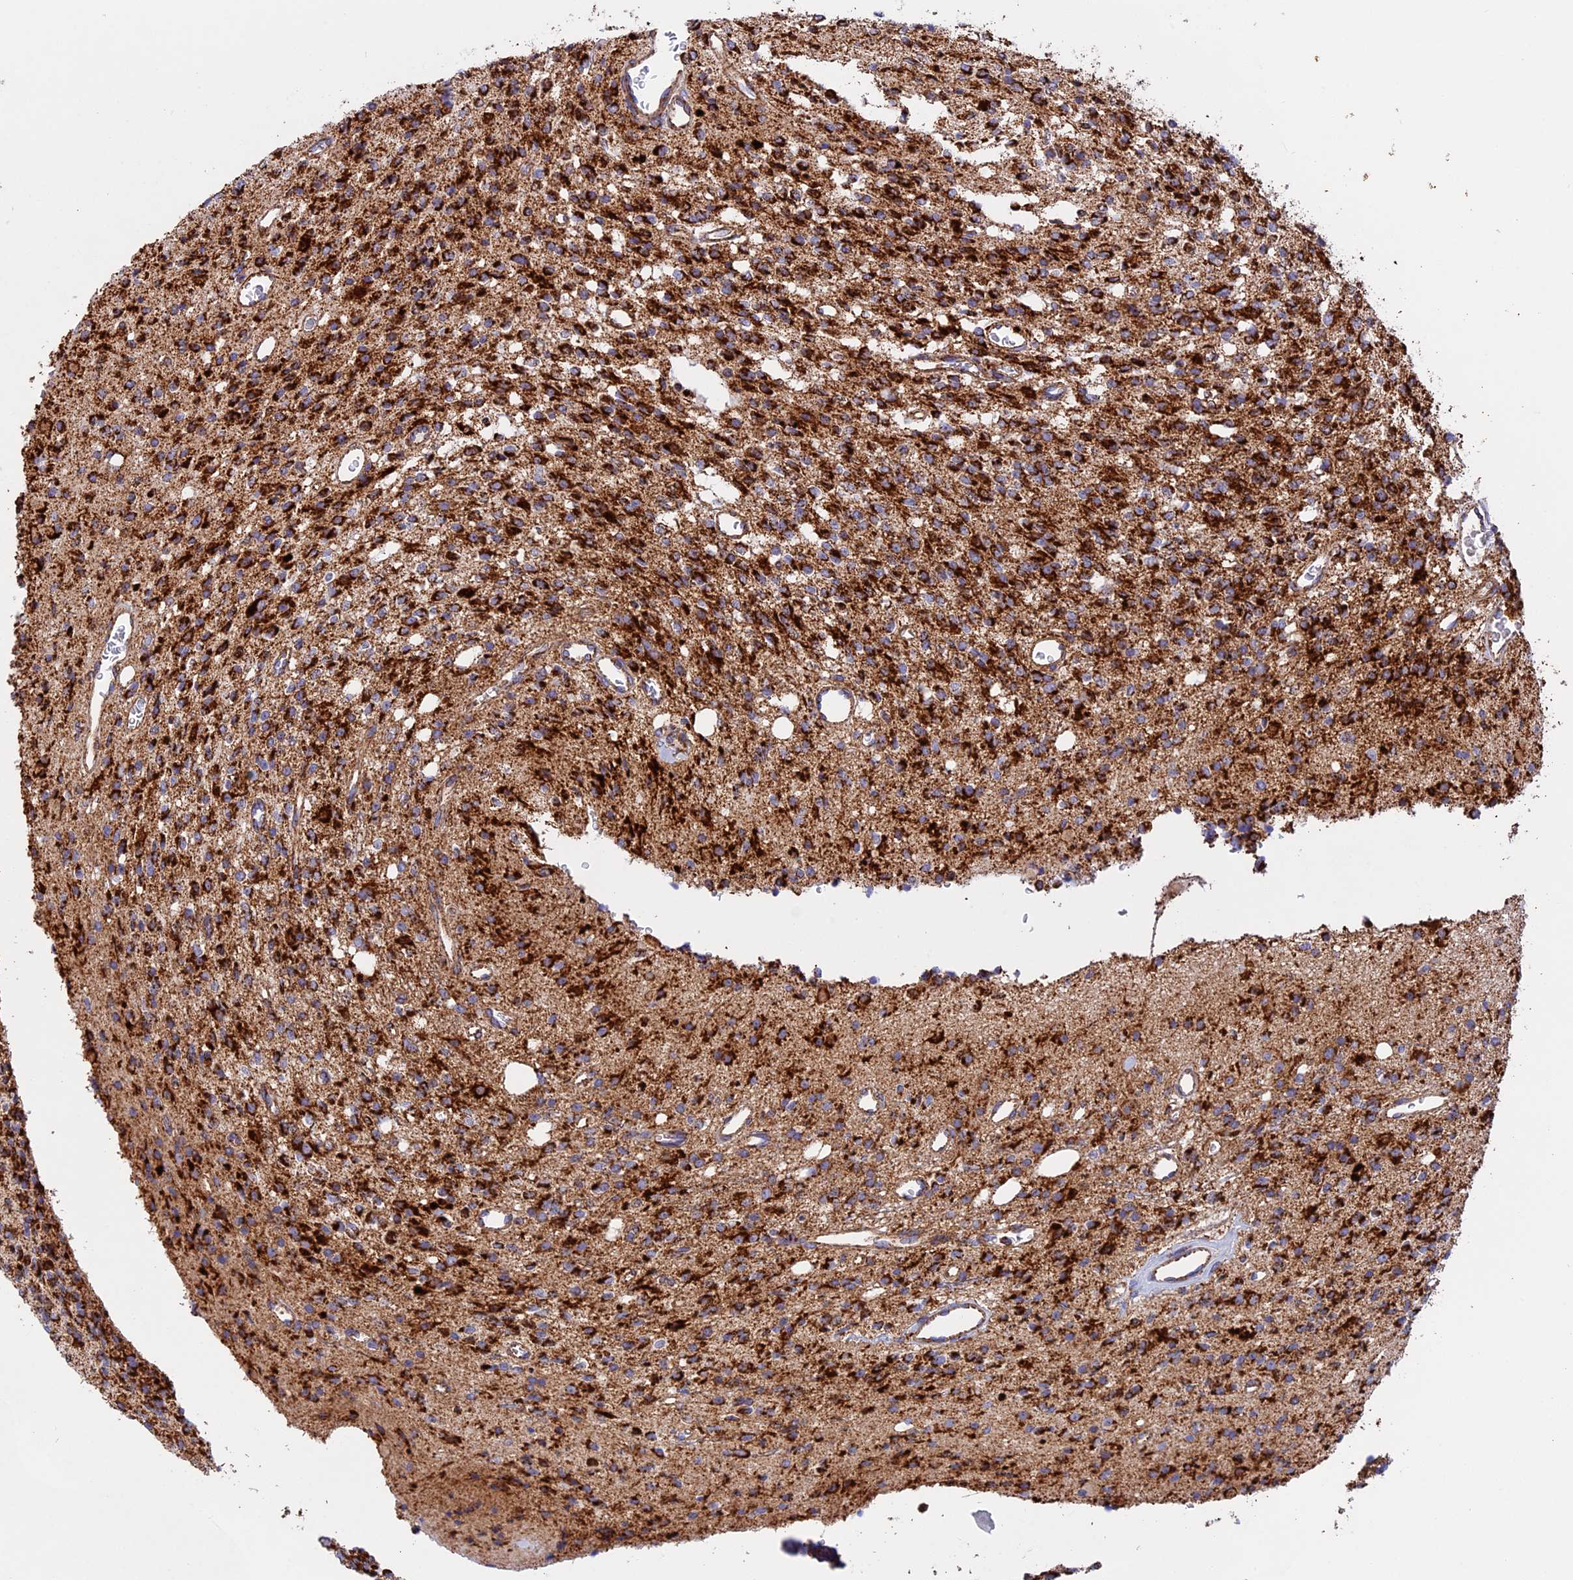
{"staining": {"intensity": "strong", "quantity": ">75%", "location": "cytoplasmic/membranous"}, "tissue": "glioma", "cell_type": "Tumor cells", "image_type": "cancer", "snomed": [{"axis": "morphology", "description": "Glioma, malignant, High grade"}, {"axis": "topography", "description": "Brain"}], "caption": "The photomicrograph displays immunohistochemical staining of glioma. There is strong cytoplasmic/membranous positivity is seen in about >75% of tumor cells. Nuclei are stained in blue.", "gene": "UQCRB", "patient": {"sex": "male", "age": 34}}